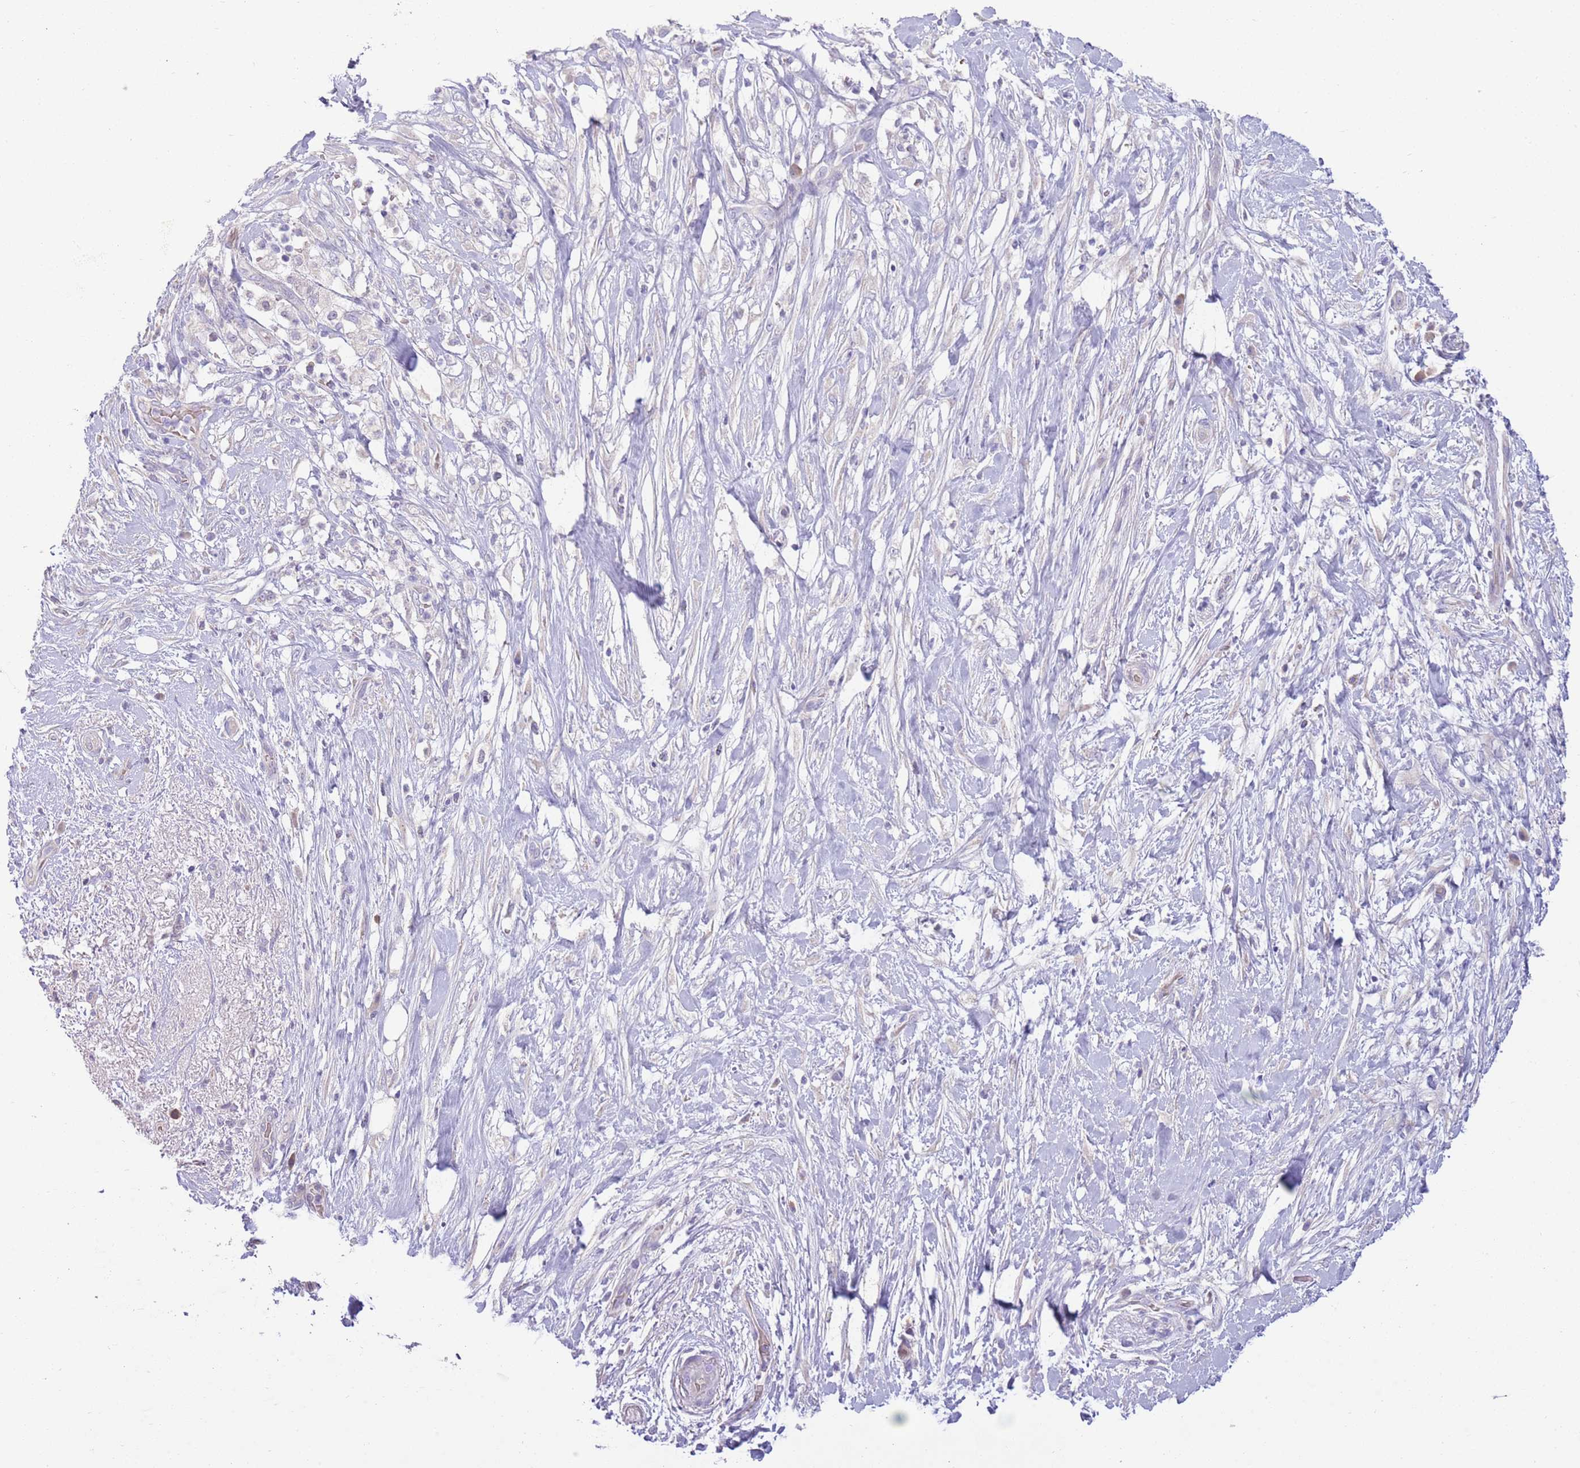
{"staining": {"intensity": "negative", "quantity": "none", "location": "none"}, "tissue": "pancreatic cancer", "cell_type": "Tumor cells", "image_type": "cancer", "snomed": [{"axis": "morphology", "description": "Adenocarcinoma, NOS"}, {"axis": "topography", "description": "Pancreas"}], "caption": "IHC of human pancreatic adenocarcinoma displays no staining in tumor cells.", "gene": "SFTPA1", "patient": {"sex": "female", "age": 72}}